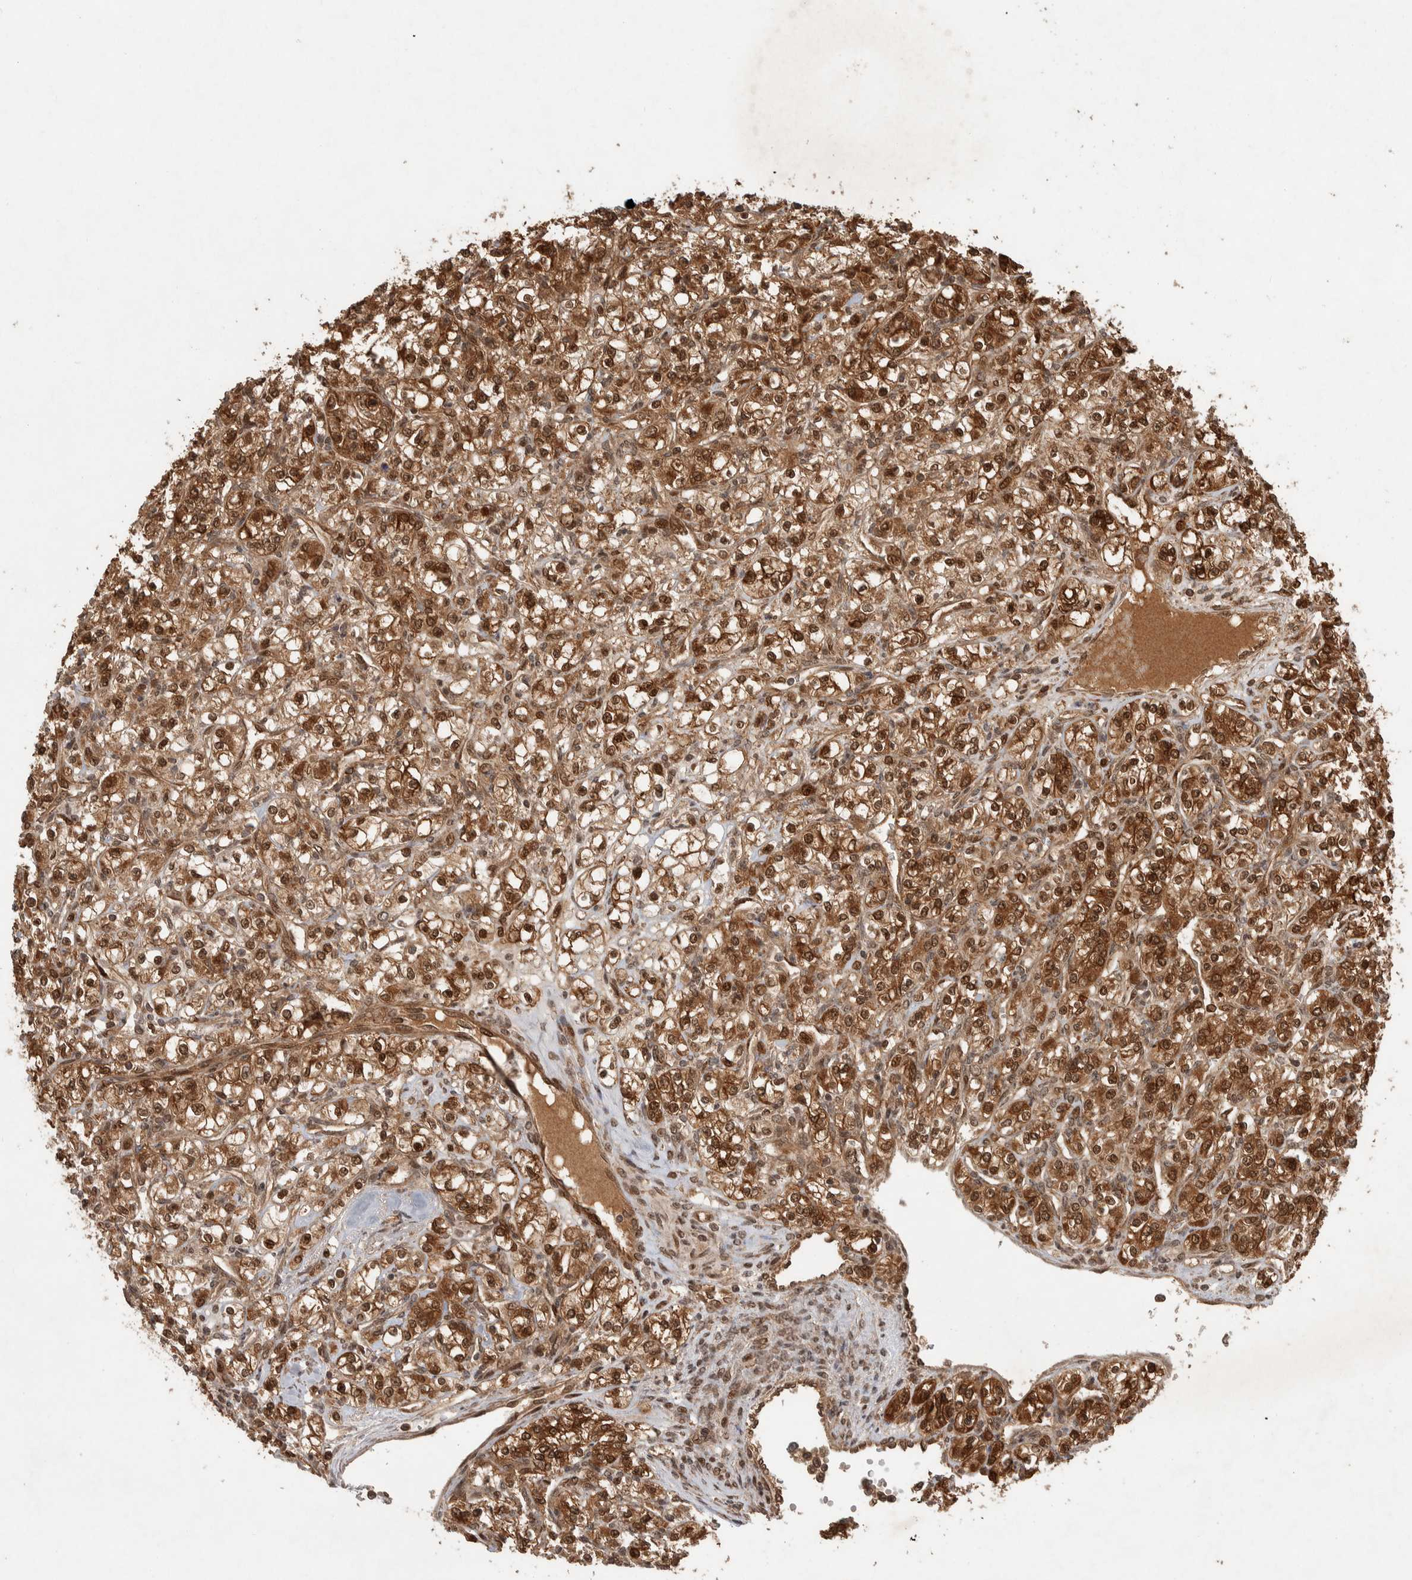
{"staining": {"intensity": "strong", "quantity": ">75%", "location": "cytoplasmic/membranous,nuclear"}, "tissue": "renal cancer", "cell_type": "Tumor cells", "image_type": "cancer", "snomed": [{"axis": "morphology", "description": "Adenocarcinoma, NOS"}, {"axis": "topography", "description": "Kidney"}], "caption": "Renal cancer (adenocarcinoma) tissue displays strong cytoplasmic/membranous and nuclear staining in about >75% of tumor cells, visualized by immunohistochemistry. (Brightfield microscopy of DAB IHC at high magnification).", "gene": "CNTROB", "patient": {"sex": "male", "age": 77}}